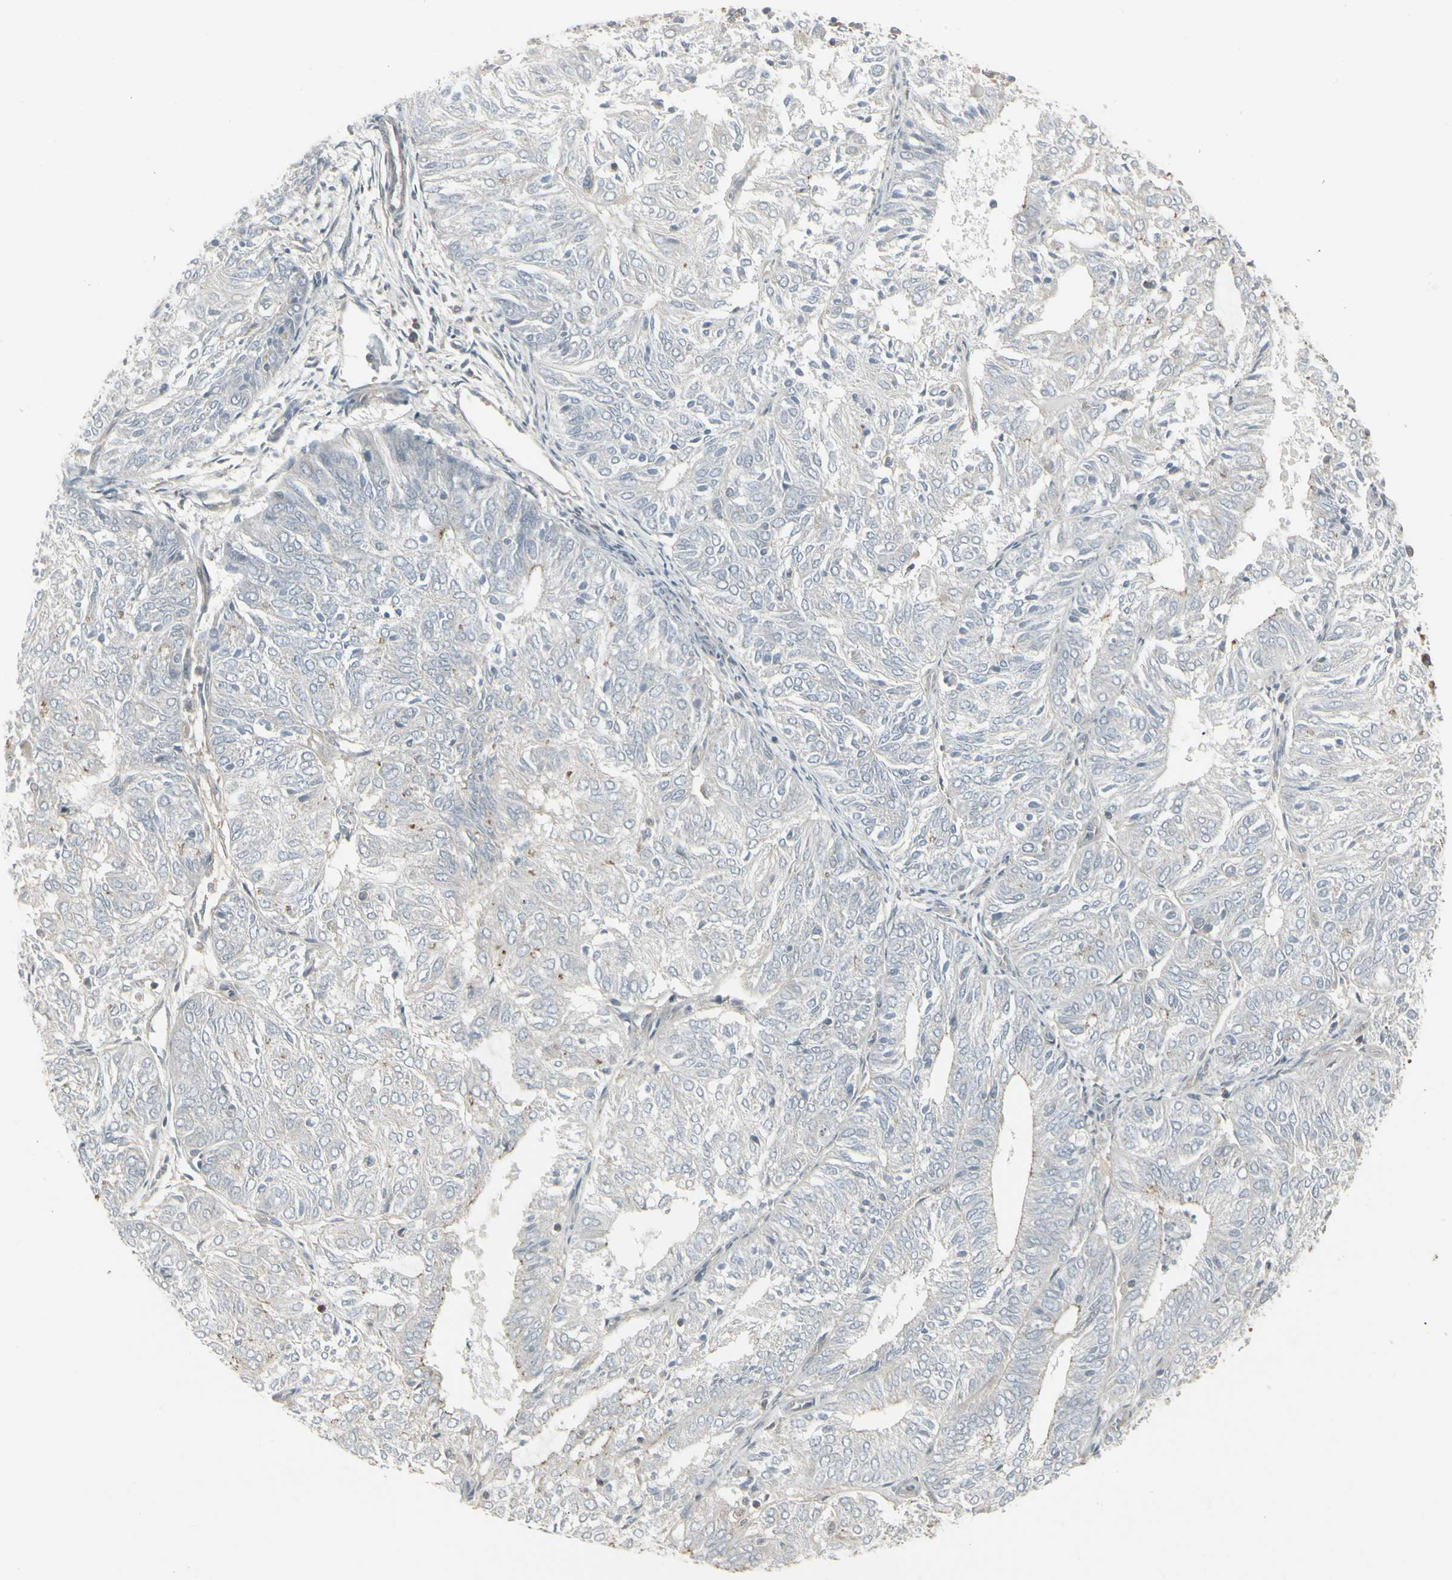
{"staining": {"intensity": "negative", "quantity": "none", "location": "none"}, "tissue": "endometrial cancer", "cell_type": "Tumor cells", "image_type": "cancer", "snomed": [{"axis": "morphology", "description": "Adenocarcinoma, NOS"}, {"axis": "topography", "description": "Uterus"}], "caption": "IHC image of endometrial adenocarcinoma stained for a protein (brown), which displays no staining in tumor cells.", "gene": "EPS15", "patient": {"sex": "female", "age": 60}}